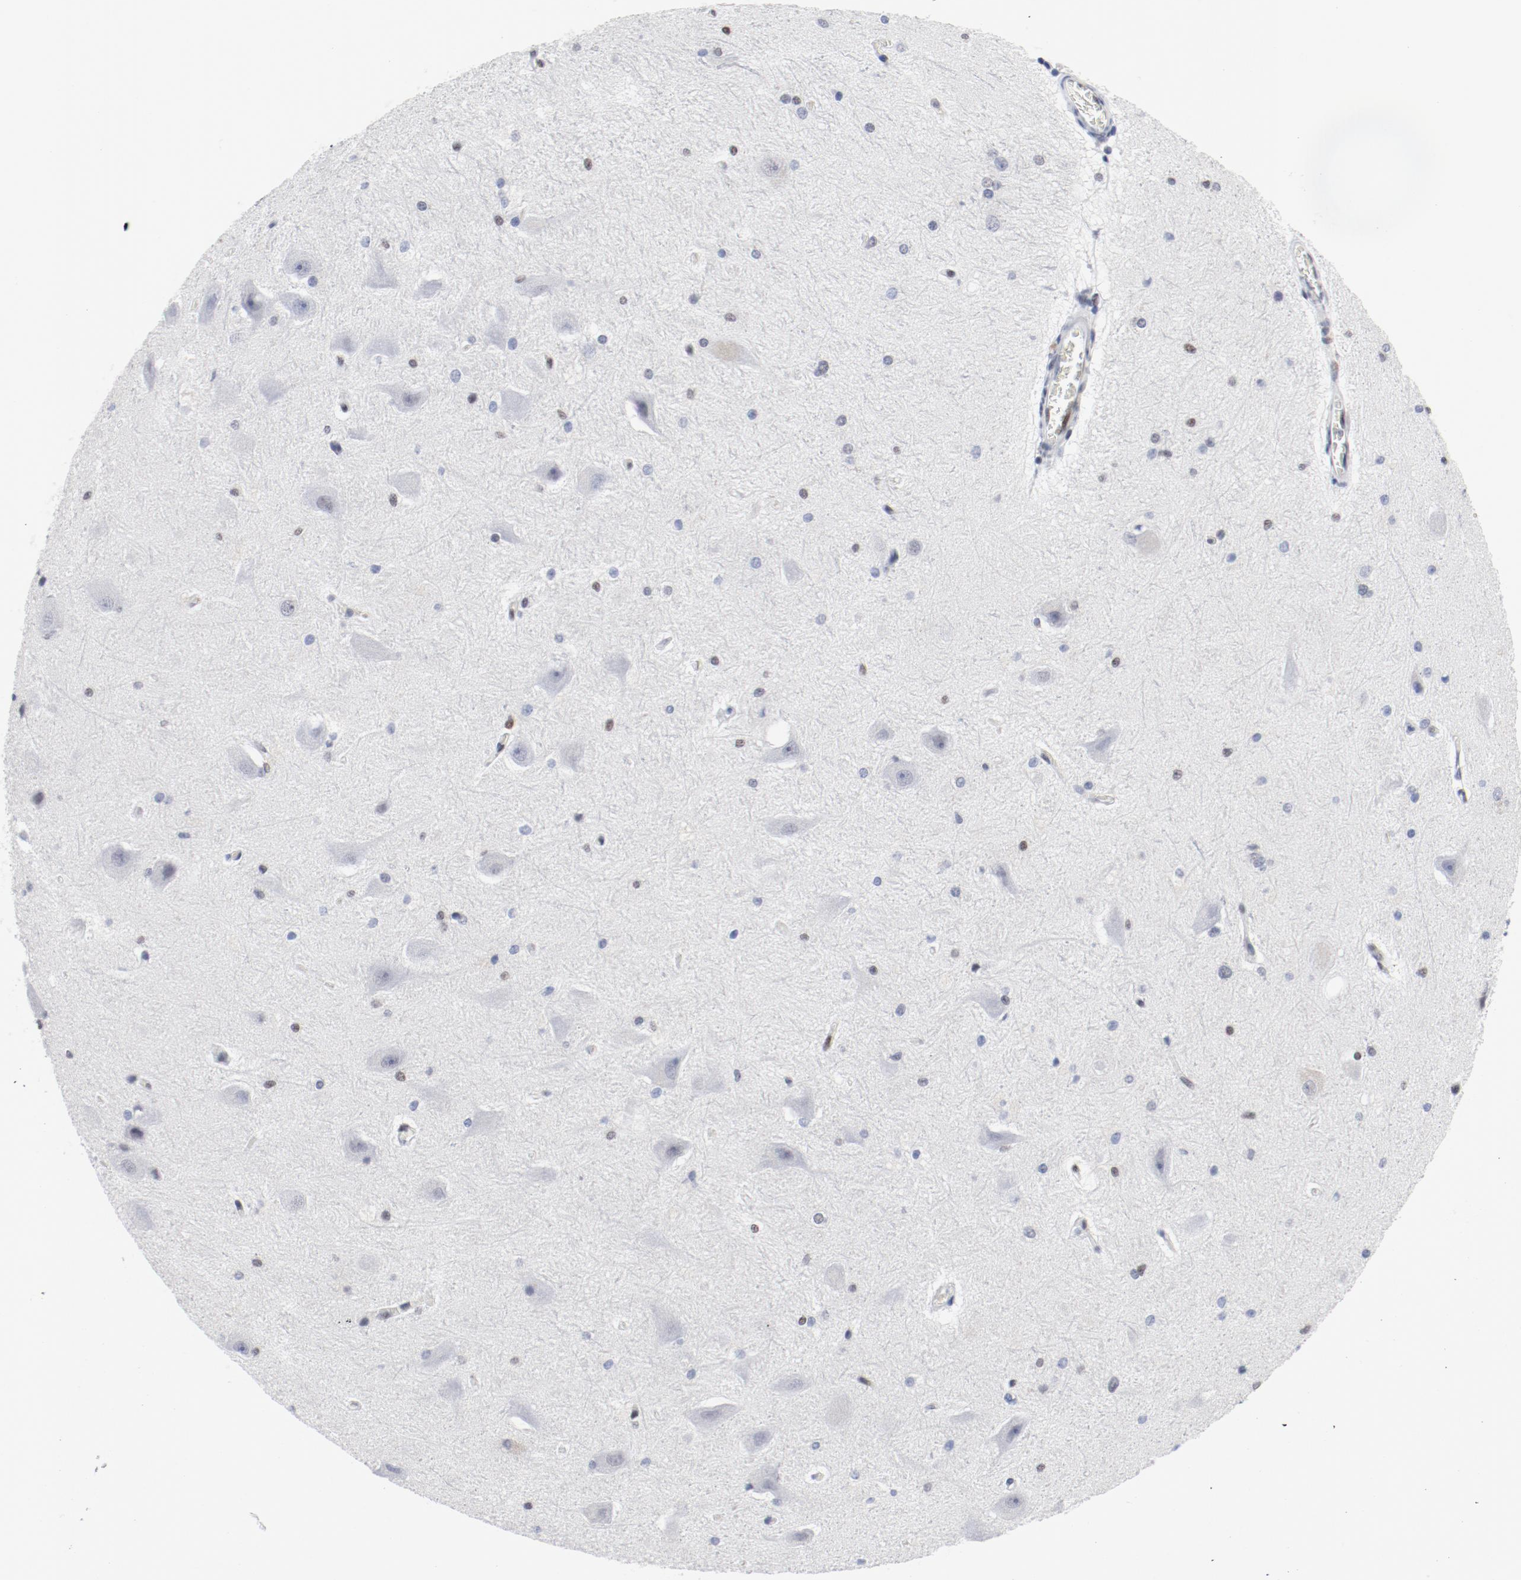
{"staining": {"intensity": "moderate", "quantity": "<25%", "location": "nuclear"}, "tissue": "hippocampus", "cell_type": "Glial cells", "image_type": "normal", "snomed": [{"axis": "morphology", "description": "Normal tissue, NOS"}, {"axis": "topography", "description": "Hippocampus"}], "caption": "Brown immunohistochemical staining in normal human hippocampus displays moderate nuclear positivity in approximately <25% of glial cells.", "gene": "POLD1", "patient": {"sex": "female", "age": 19}}